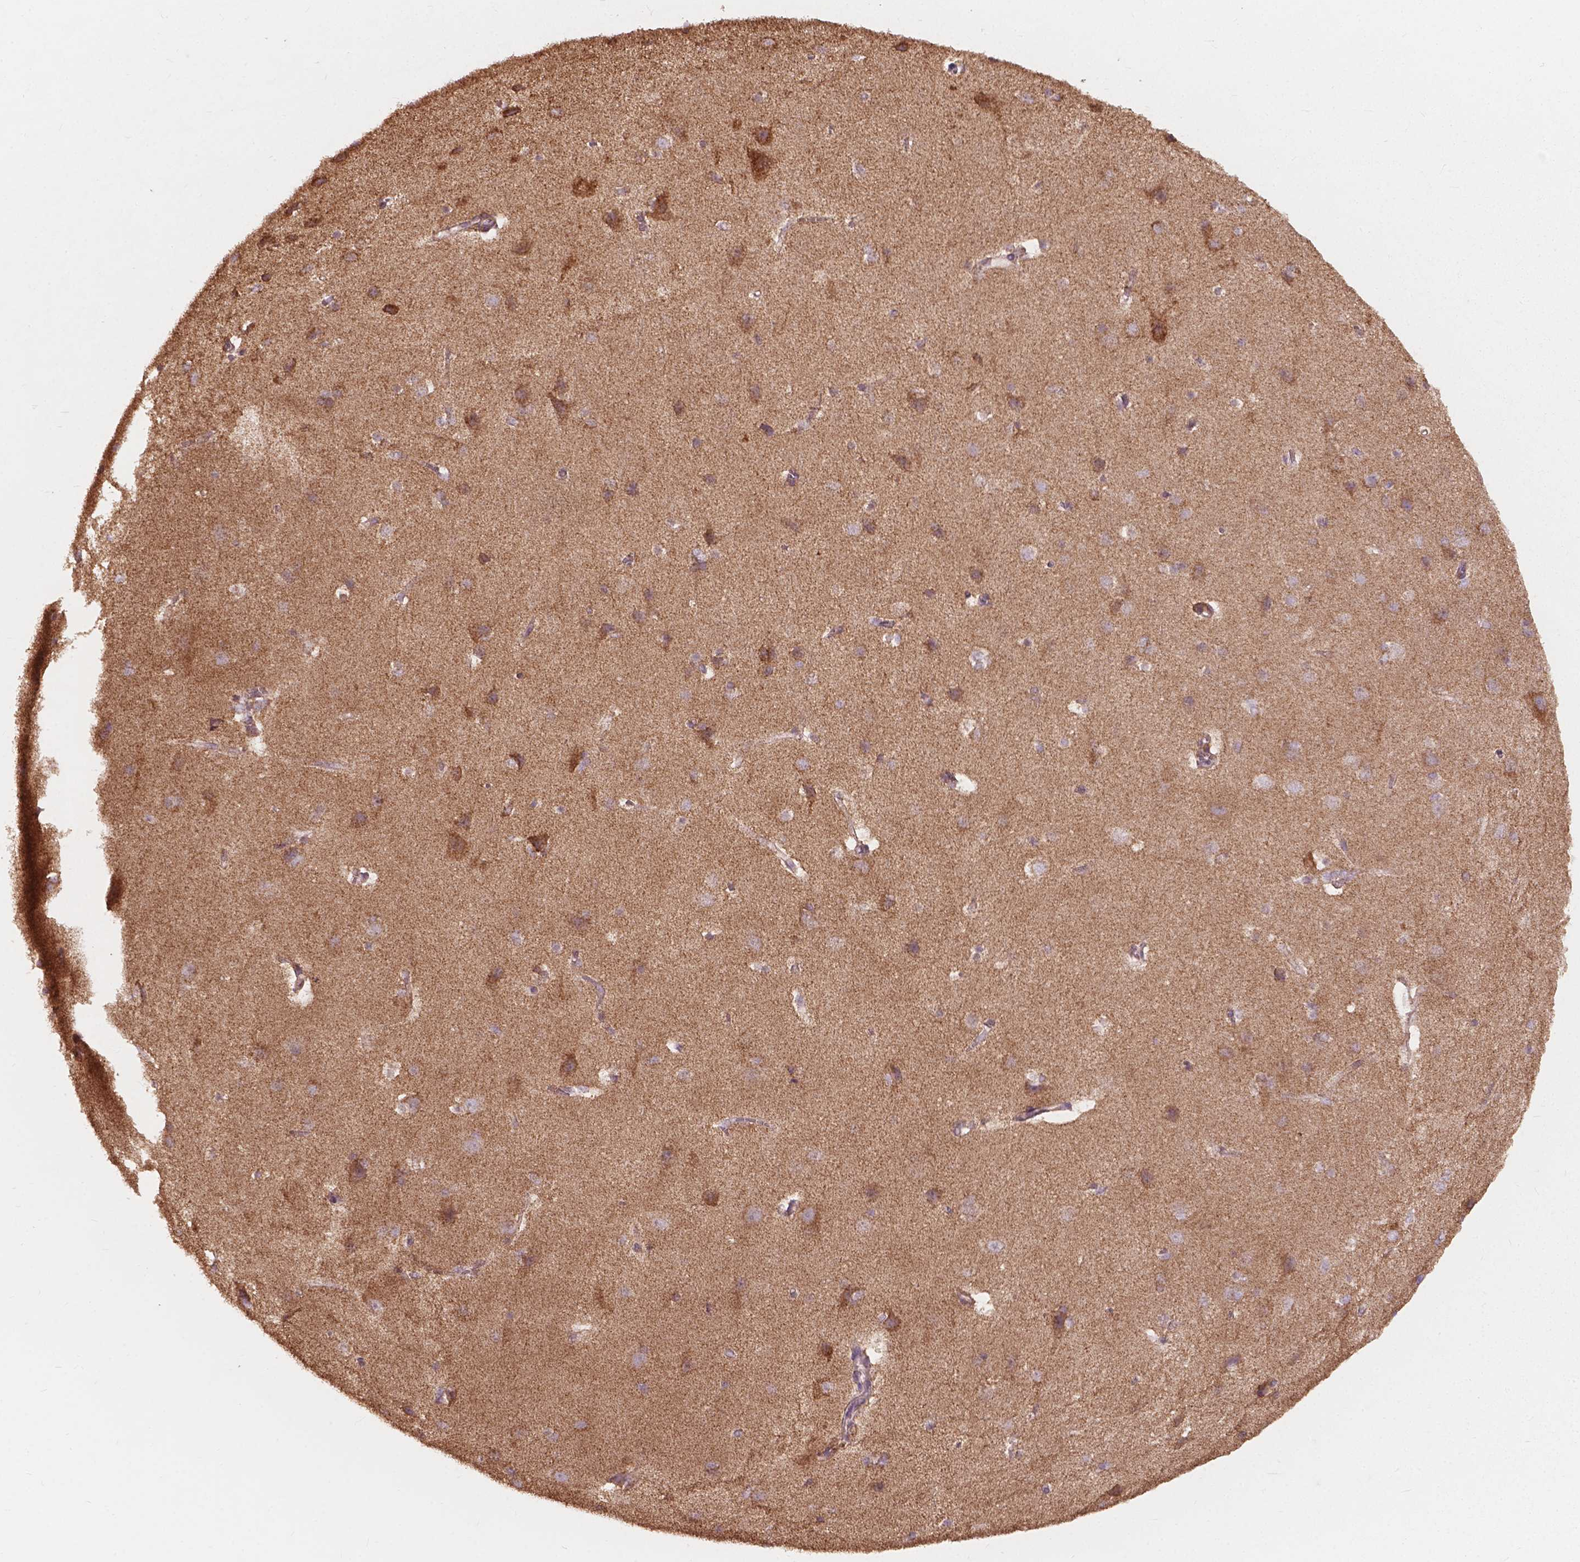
{"staining": {"intensity": "negative", "quantity": "none", "location": "none"}, "tissue": "cerebral cortex", "cell_type": "Endothelial cells", "image_type": "normal", "snomed": [{"axis": "morphology", "description": "Normal tissue, NOS"}, {"axis": "topography", "description": "Cerebral cortex"}], "caption": "DAB (3,3'-diaminobenzidine) immunohistochemical staining of benign cerebral cortex exhibits no significant expression in endothelial cells.", "gene": "NDUFA10", "patient": {"sex": "male", "age": 37}}